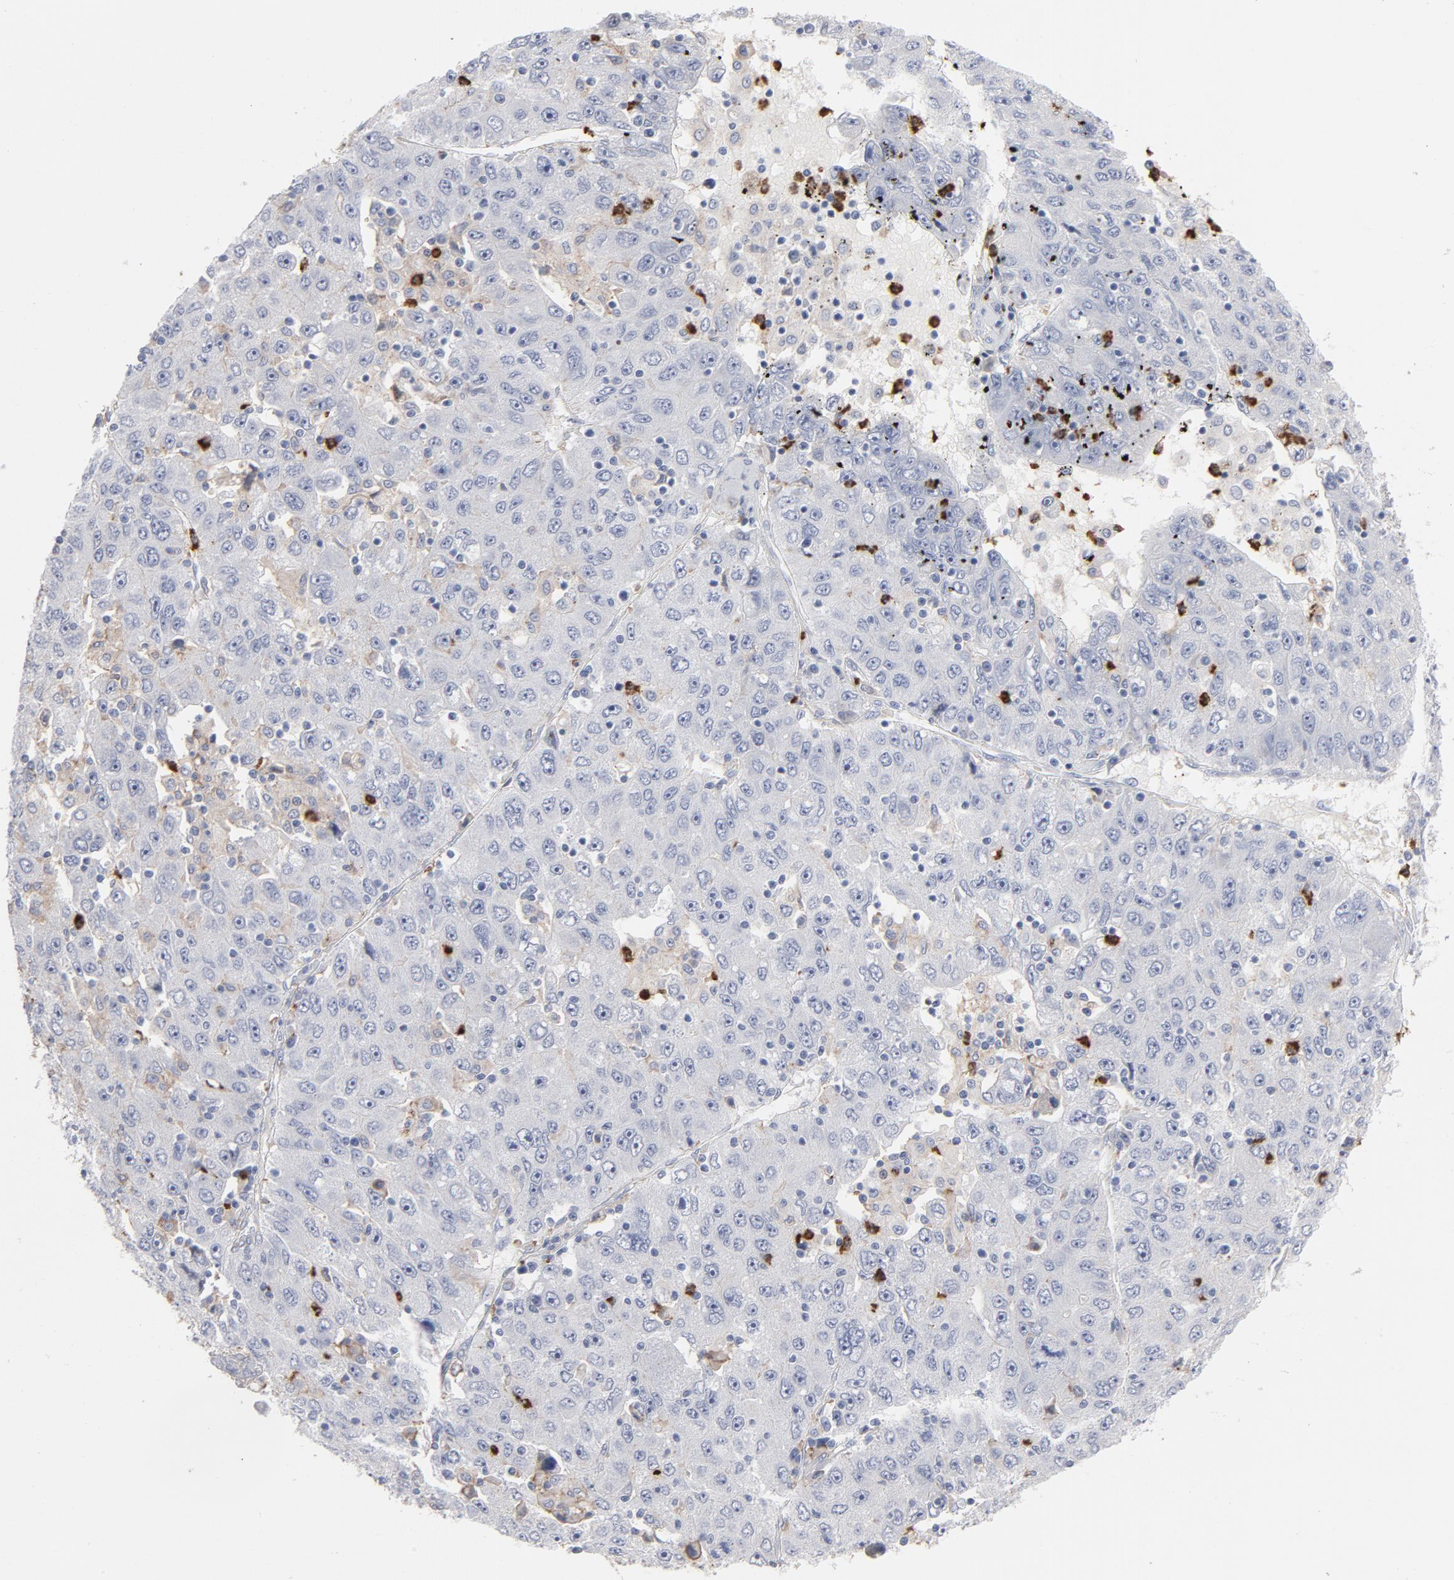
{"staining": {"intensity": "negative", "quantity": "none", "location": "none"}, "tissue": "liver cancer", "cell_type": "Tumor cells", "image_type": "cancer", "snomed": [{"axis": "morphology", "description": "Carcinoma, Hepatocellular, NOS"}, {"axis": "topography", "description": "Liver"}], "caption": "Immunohistochemistry histopathology image of neoplastic tissue: hepatocellular carcinoma (liver) stained with DAB (3,3'-diaminobenzidine) shows no significant protein expression in tumor cells. The staining was performed using DAB (3,3'-diaminobenzidine) to visualize the protein expression in brown, while the nuclei were stained in blue with hematoxylin (Magnification: 20x).", "gene": "PNMA1", "patient": {"sex": "male", "age": 49}}